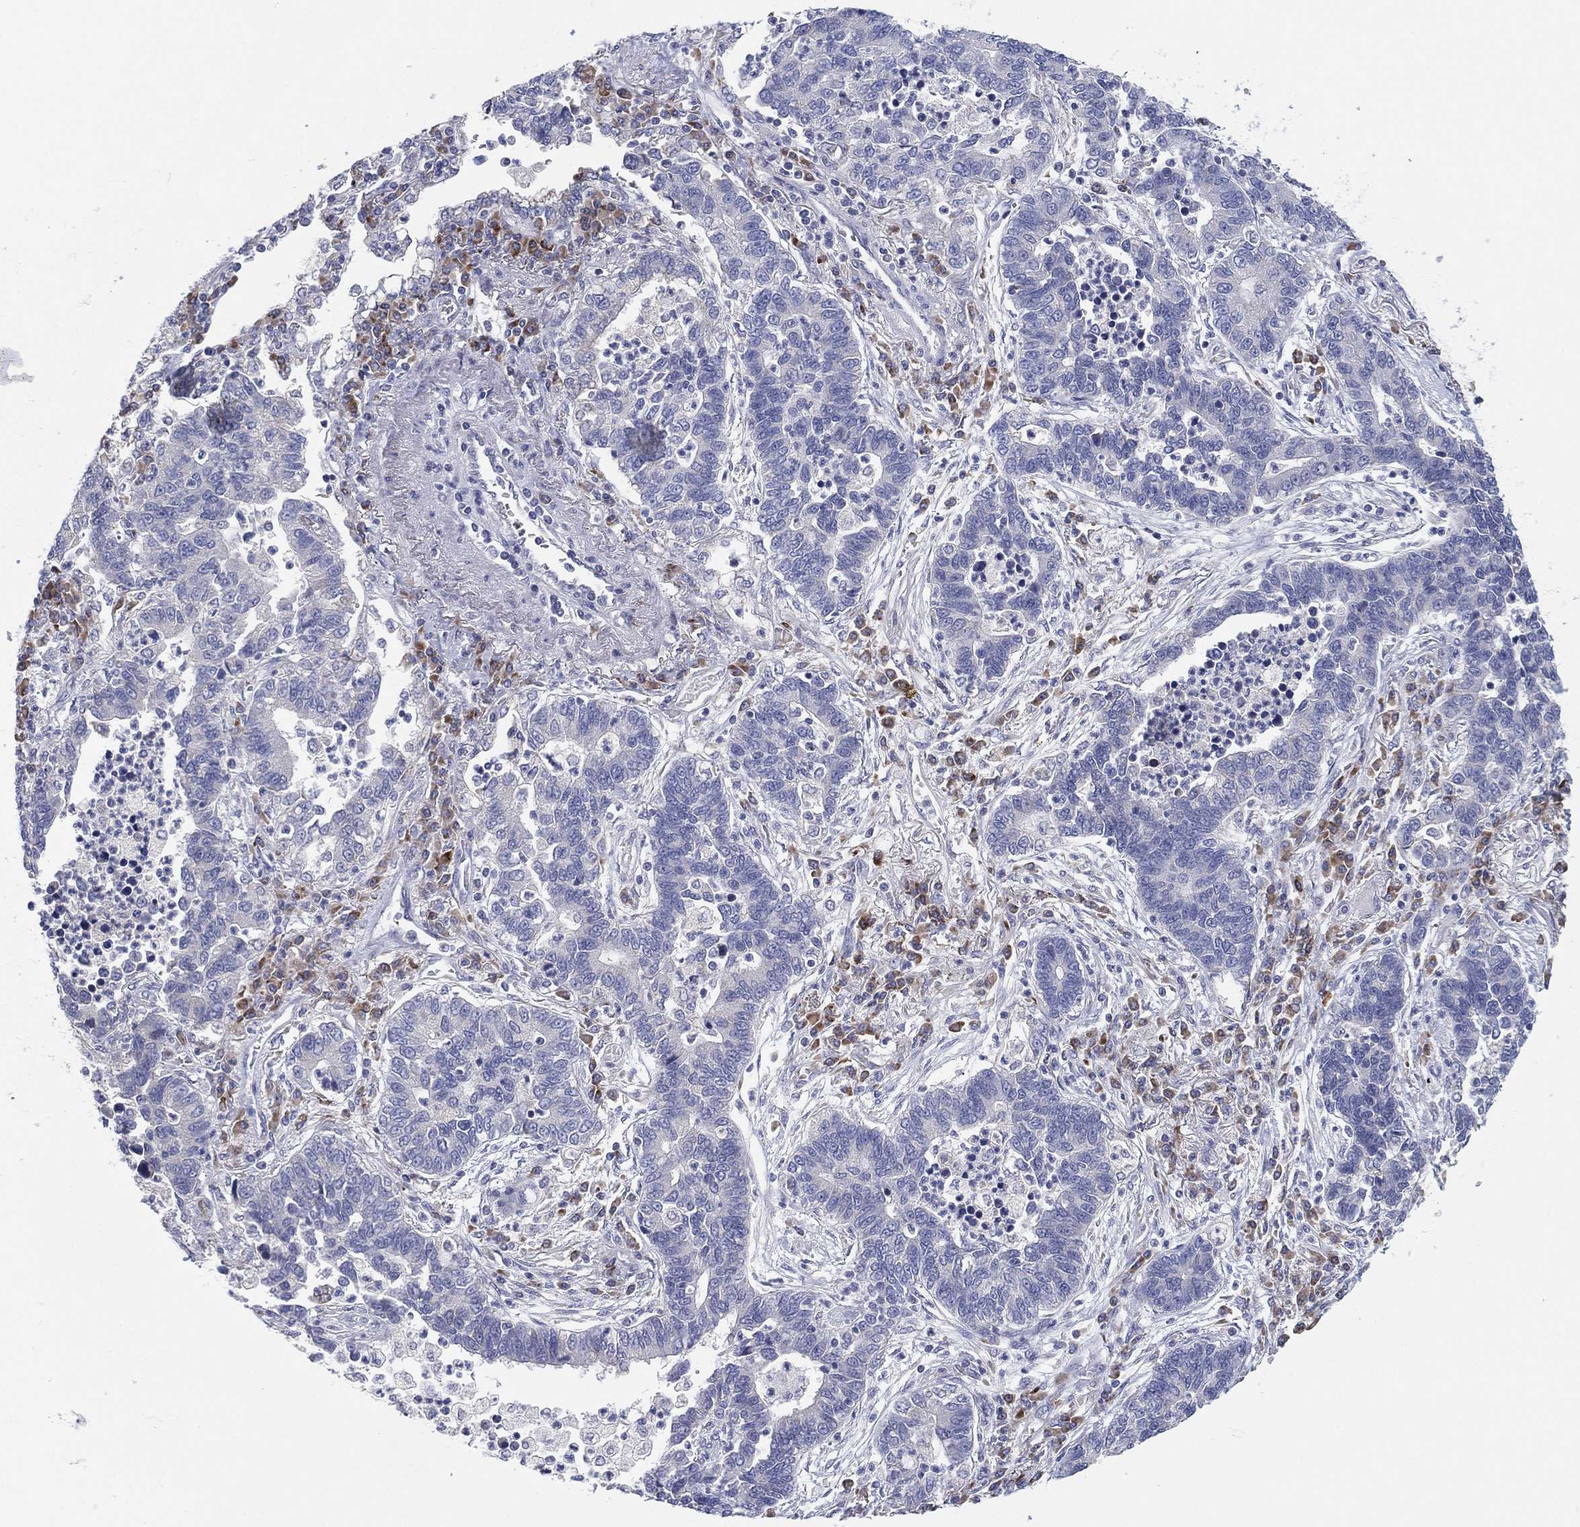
{"staining": {"intensity": "negative", "quantity": "none", "location": "none"}, "tissue": "lung cancer", "cell_type": "Tumor cells", "image_type": "cancer", "snomed": [{"axis": "morphology", "description": "Adenocarcinoma, NOS"}, {"axis": "topography", "description": "Lung"}], "caption": "Histopathology image shows no significant protein positivity in tumor cells of adenocarcinoma (lung).", "gene": "TMEM40", "patient": {"sex": "female", "age": 57}}